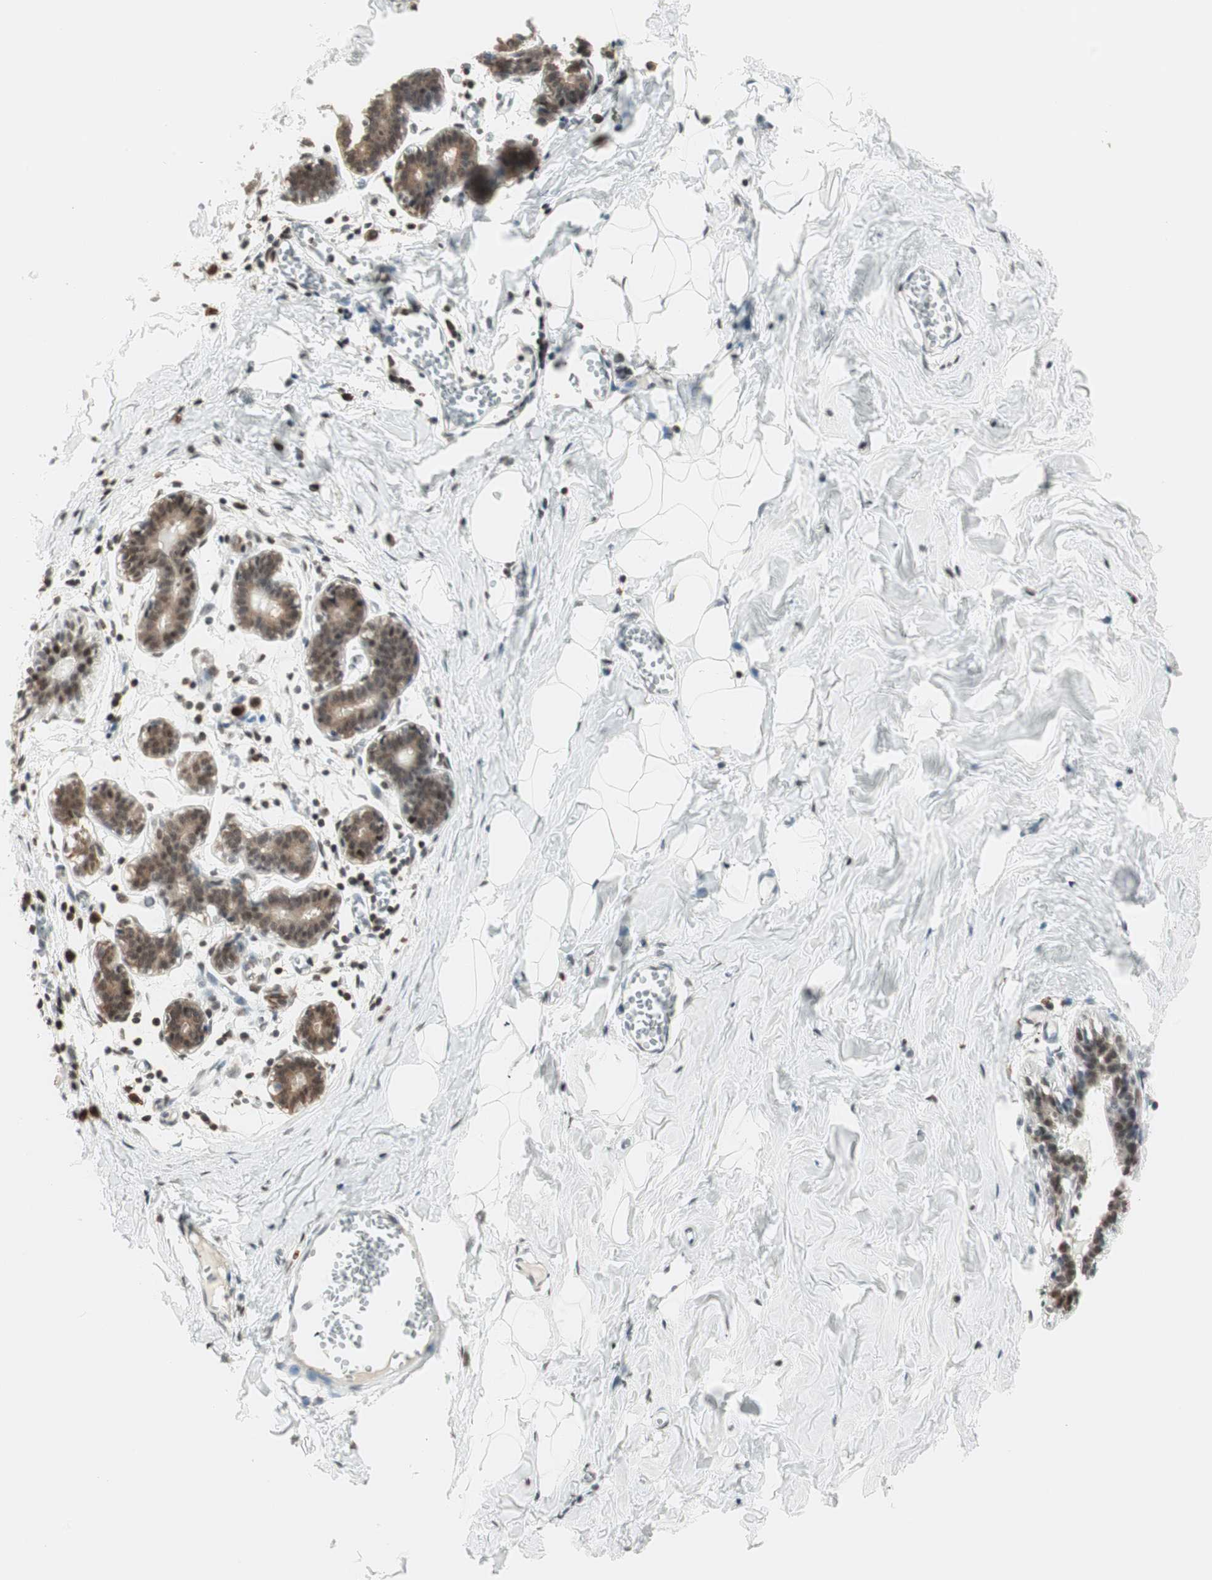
{"staining": {"intensity": "moderate", "quantity": ">75%", "location": "nuclear"}, "tissue": "breast", "cell_type": "Adipocytes", "image_type": "normal", "snomed": [{"axis": "morphology", "description": "Normal tissue, NOS"}, {"axis": "topography", "description": "Breast"}], "caption": "Brown immunohistochemical staining in benign breast reveals moderate nuclear expression in about >75% of adipocytes.", "gene": "SMARCE1", "patient": {"sex": "female", "age": 27}}